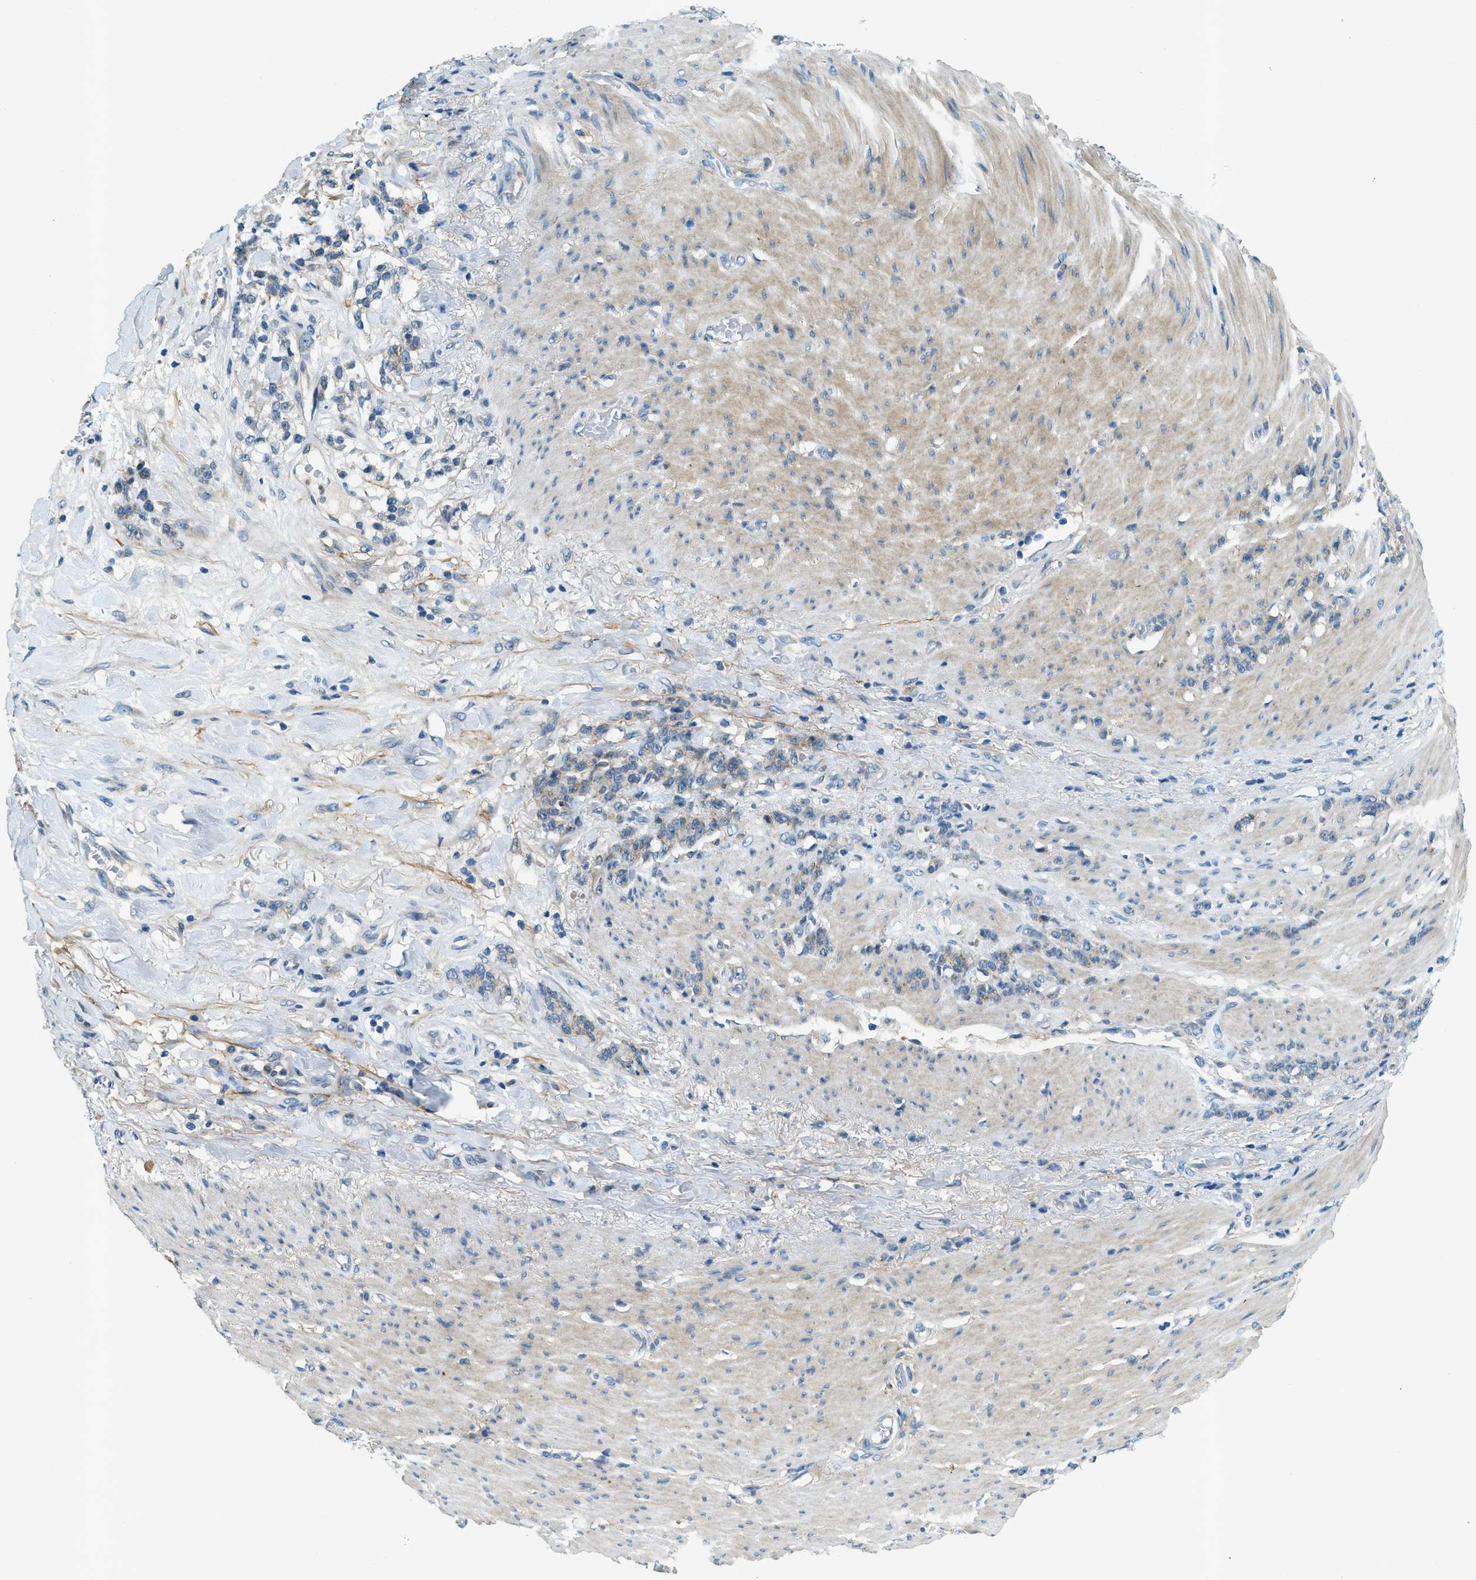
{"staining": {"intensity": "weak", "quantity": "<25%", "location": "cytoplasmic/membranous"}, "tissue": "stomach cancer", "cell_type": "Tumor cells", "image_type": "cancer", "snomed": [{"axis": "morphology", "description": "Adenocarcinoma, NOS"}, {"axis": "topography", "description": "Stomach, lower"}], "caption": "An image of human stomach cancer (adenocarcinoma) is negative for staining in tumor cells.", "gene": "SNX14", "patient": {"sex": "male", "age": 88}}